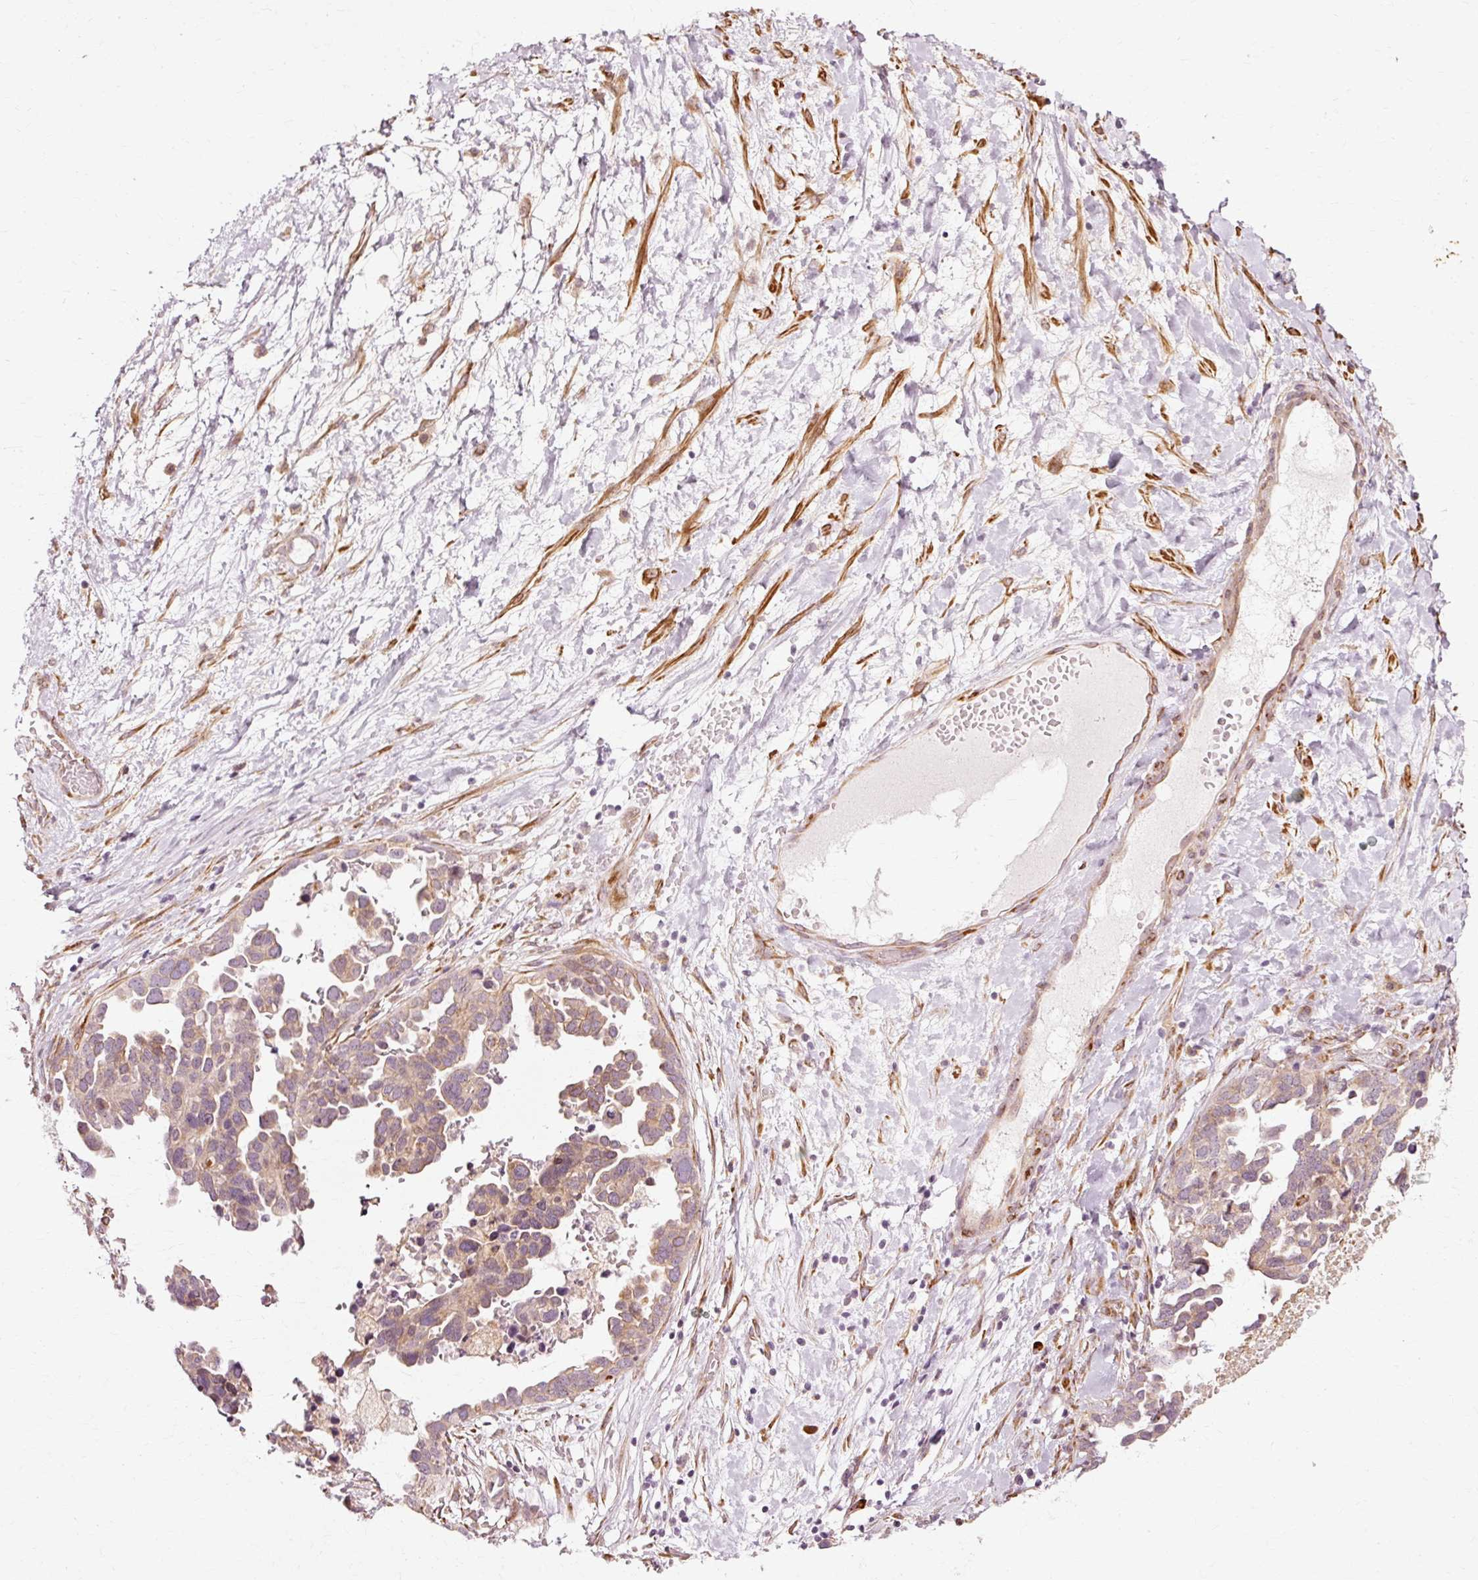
{"staining": {"intensity": "weak", "quantity": ">75%", "location": "cytoplasmic/membranous"}, "tissue": "ovarian cancer", "cell_type": "Tumor cells", "image_type": "cancer", "snomed": [{"axis": "morphology", "description": "Cystadenocarcinoma, serous, NOS"}, {"axis": "topography", "description": "Ovary"}], "caption": "A brown stain highlights weak cytoplasmic/membranous staining of a protein in serous cystadenocarcinoma (ovarian) tumor cells.", "gene": "RGPD5", "patient": {"sex": "female", "age": 54}}